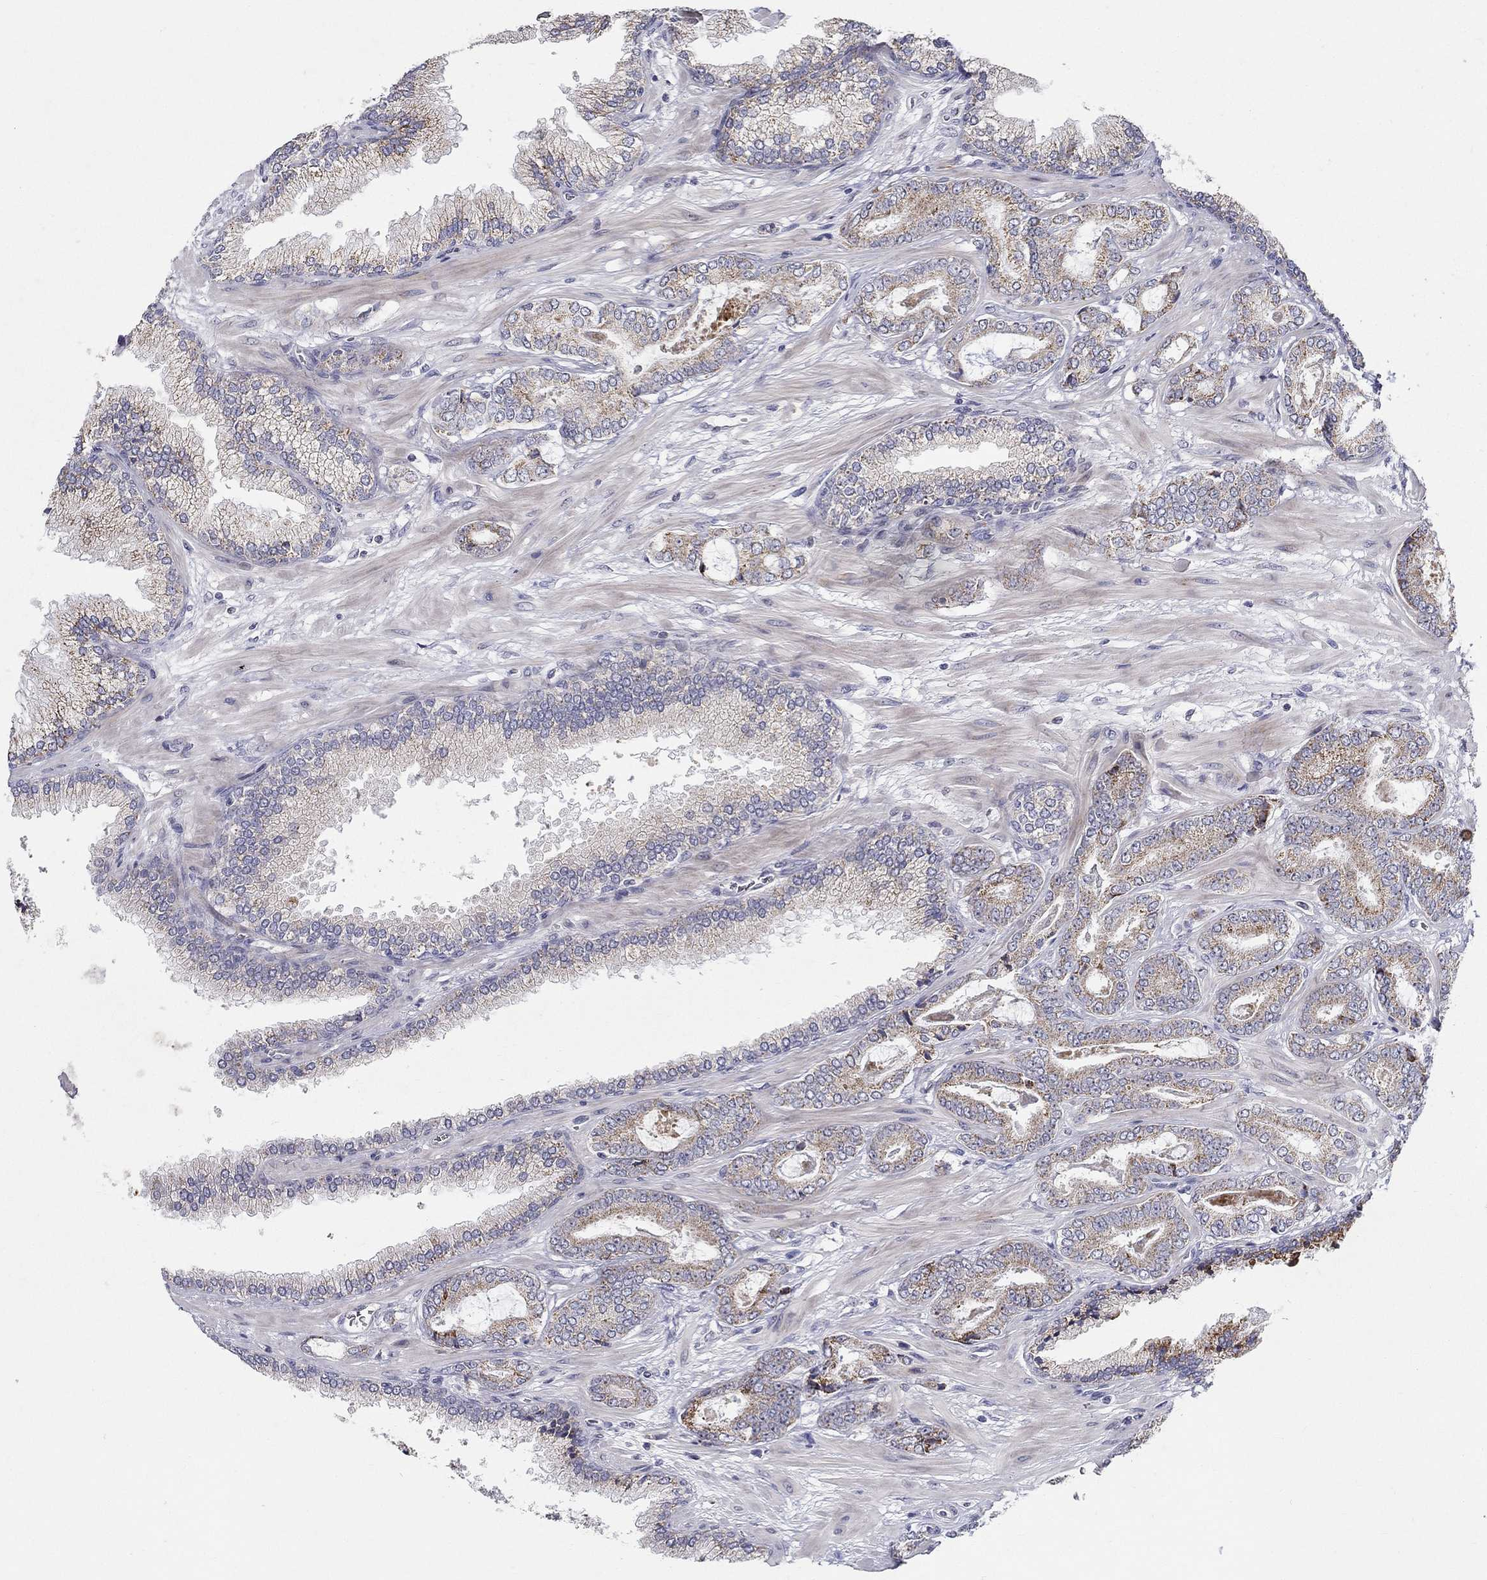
{"staining": {"intensity": "strong", "quantity": "<25%", "location": "cytoplasmic/membranous"}, "tissue": "prostate cancer", "cell_type": "Tumor cells", "image_type": "cancer", "snomed": [{"axis": "morphology", "description": "Adenocarcinoma, Low grade"}, {"axis": "topography", "description": "Prostate"}], "caption": "Prostate adenocarcinoma (low-grade) stained with IHC reveals strong cytoplasmic/membranous expression in about <25% of tumor cells. Nuclei are stained in blue.", "gene": "HMX2", "patient": {"sex": "male", "age": 69}}